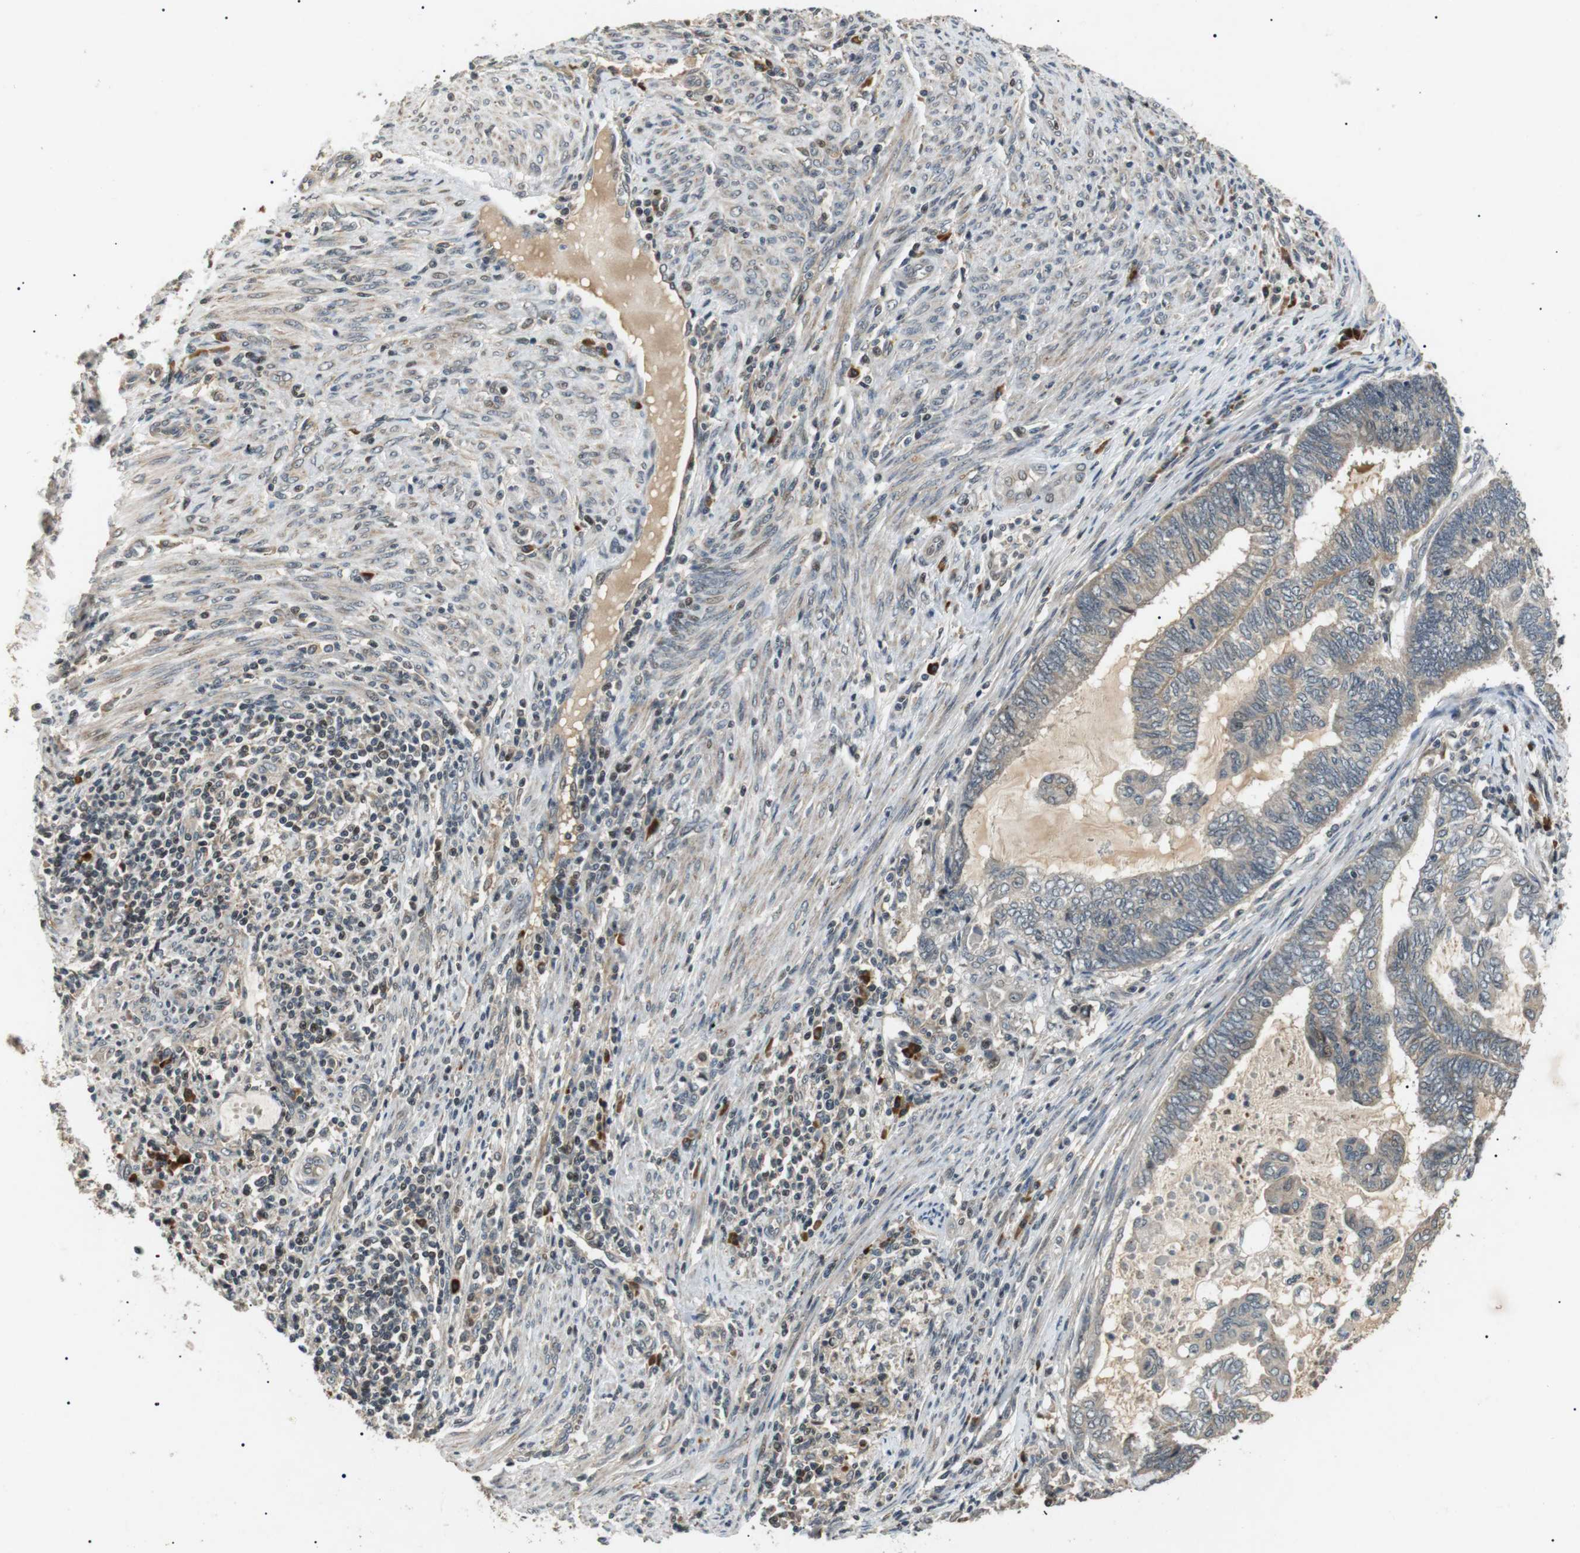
{"staining": {"intensity": "weak", "quantity": ">75%", "location": "cytoplasmic/membranous"}, "tissue": "endometrial cancer", "cell_type": "Tumor cells", "image_type": "cancer", "snomed": [{"axis": "morphology", "description": "Adenocarcinoma, NOS"}, {"axis": "topography", "description": "Uterus"}, {"axis": "topography", "description": "Endometrium"}], "caption": "A brown stain highlights weak cytoplasmic/membranous positivity of a protein in human endometrial cancer (adenocarcinoma) tumor cells.", "gene": "HSPA13", "patient": {"sex": "female", "age": 70}}